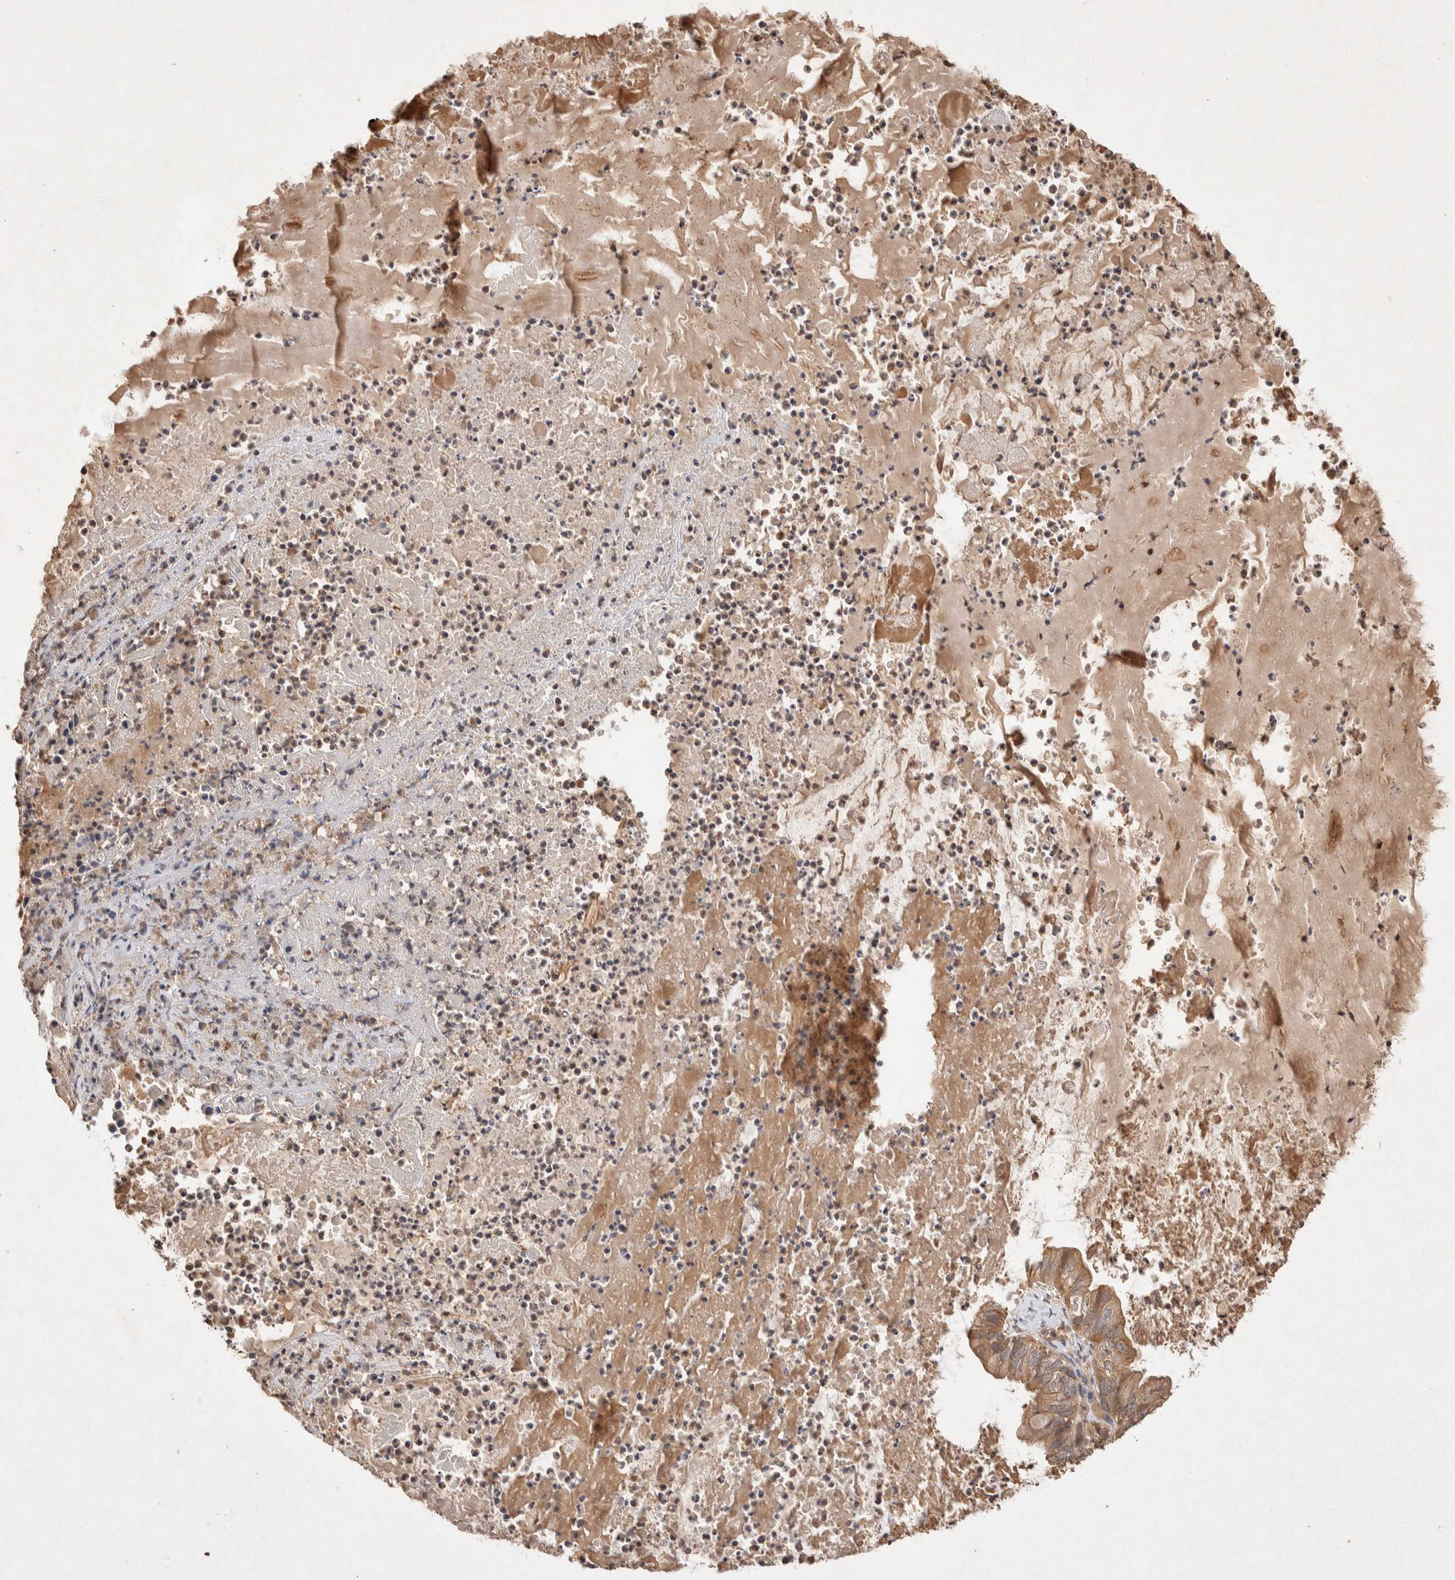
{"staining": {"intensity": "moderate", "quantity": ">75%", "location": "cytoplasmic/membranous"}, "tissue": "ovarian cancer", "cell_type": "Tumor cells", "image_type": "cancer", "snomed": [{"axis": "morphology", "description": "Cystadenocarcinoma, mucinous, NOS"}, {"axis": "topography", "description": "Ovary"}], "caption": "Ovarian cancer was stained to show a protein in brown. There is medium levels of moderate cytoplasmic/membranous expression in approximately >75% of tumor cells.", "gene": "NSMAF", "patient": {"sex": "female", "age": 80}}